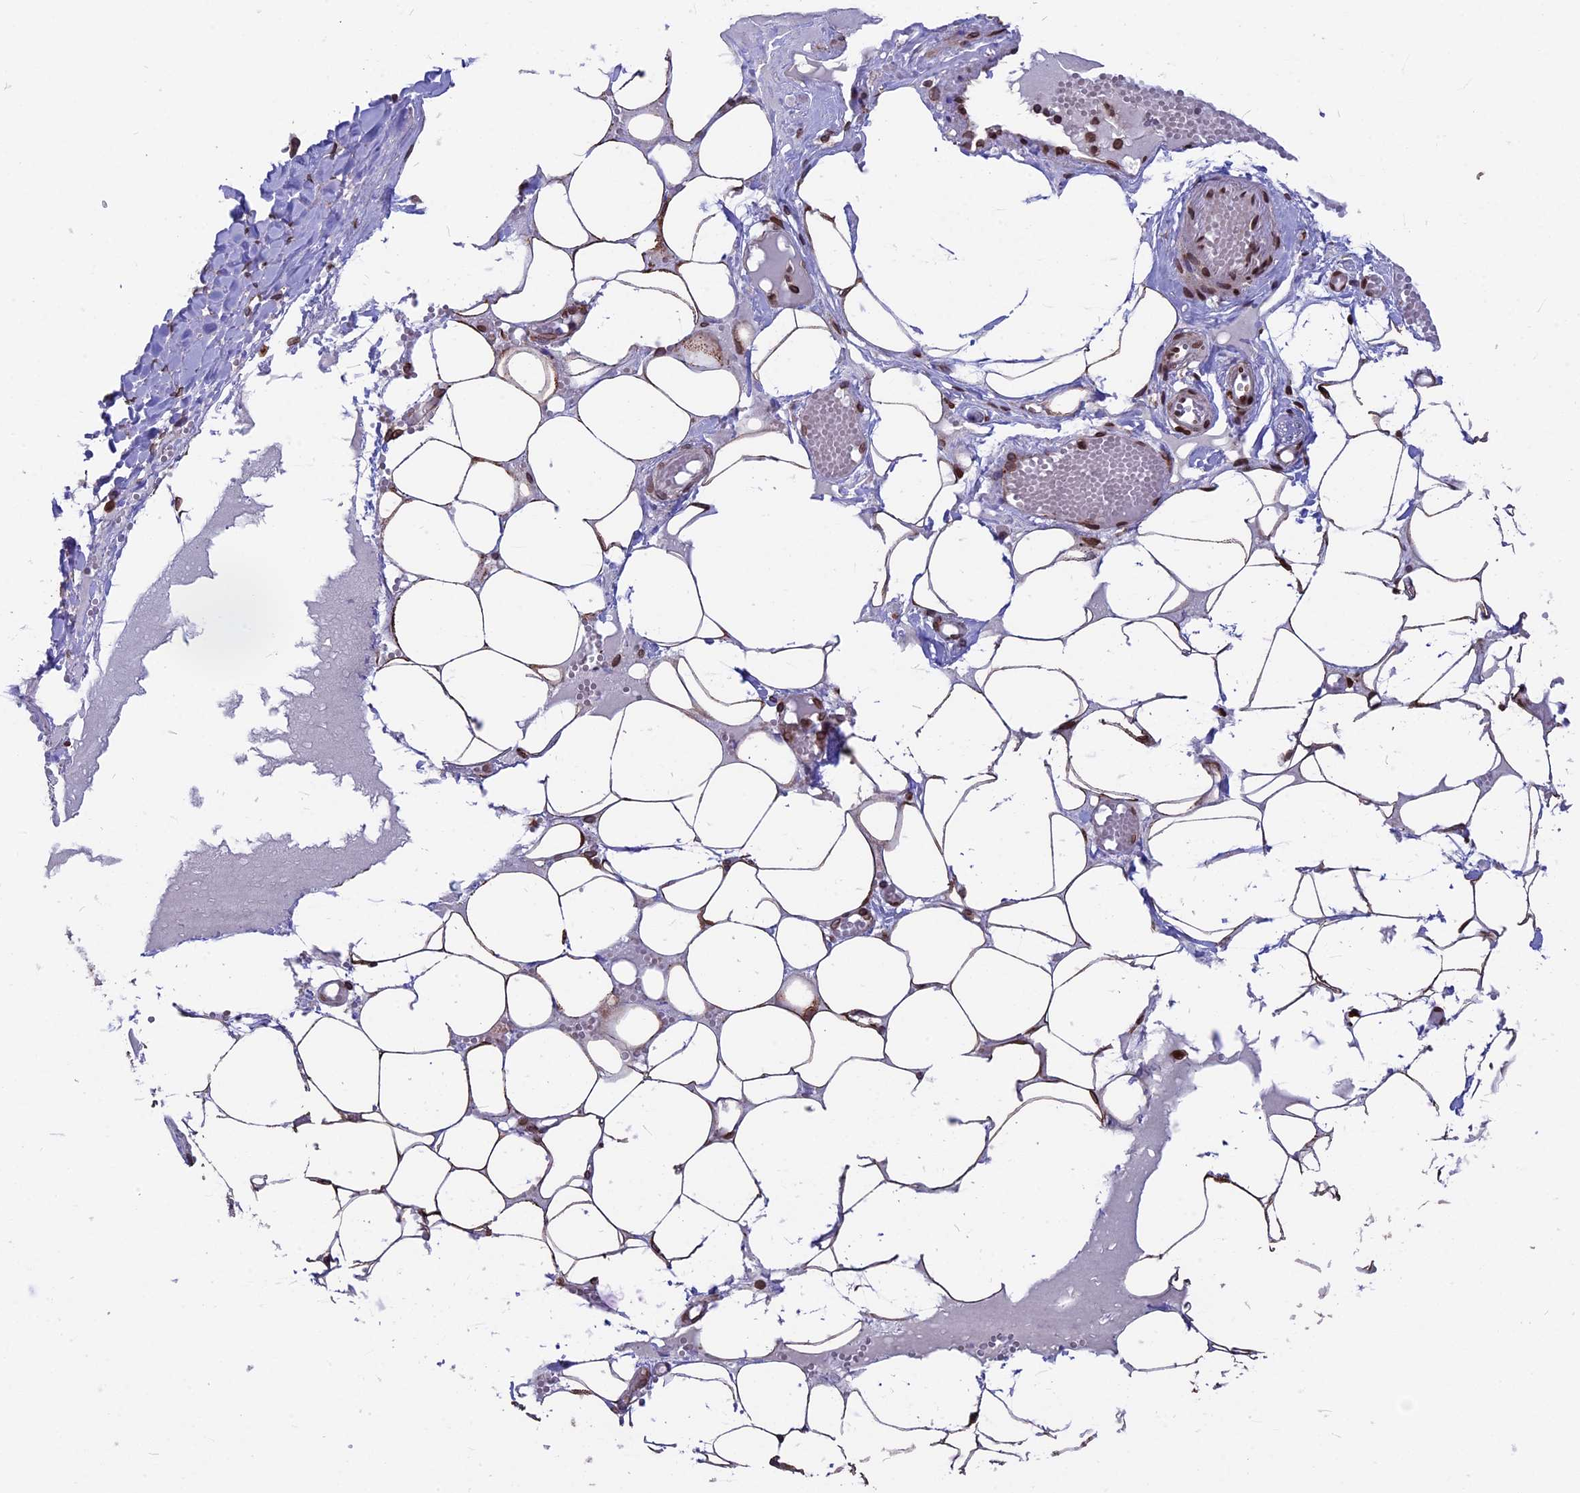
{"staining": {"intensity": "moderate", "quantity": "25%-75%", "location": "cytoplasmic/membranous,nuclear"}, "tissue": "adrenal gland", "cell_type": "Glandular cells", "image_type": "normal", "snomed": [{"axis": "morphology", "description": "Normal tissue, NOS"}, {"axis": "topography", "description": "Adrenal gland"}], "caption": "This image demonstrates immunohistochemistry staining of unremarkable adrenal gland, with medium moderate cytoplasmic/membranous,nuclear positivity in approximately 25%-75% of glandular cells.", "gene": "PTCHD4", "patient": {"sex": "female", "age": 61}}